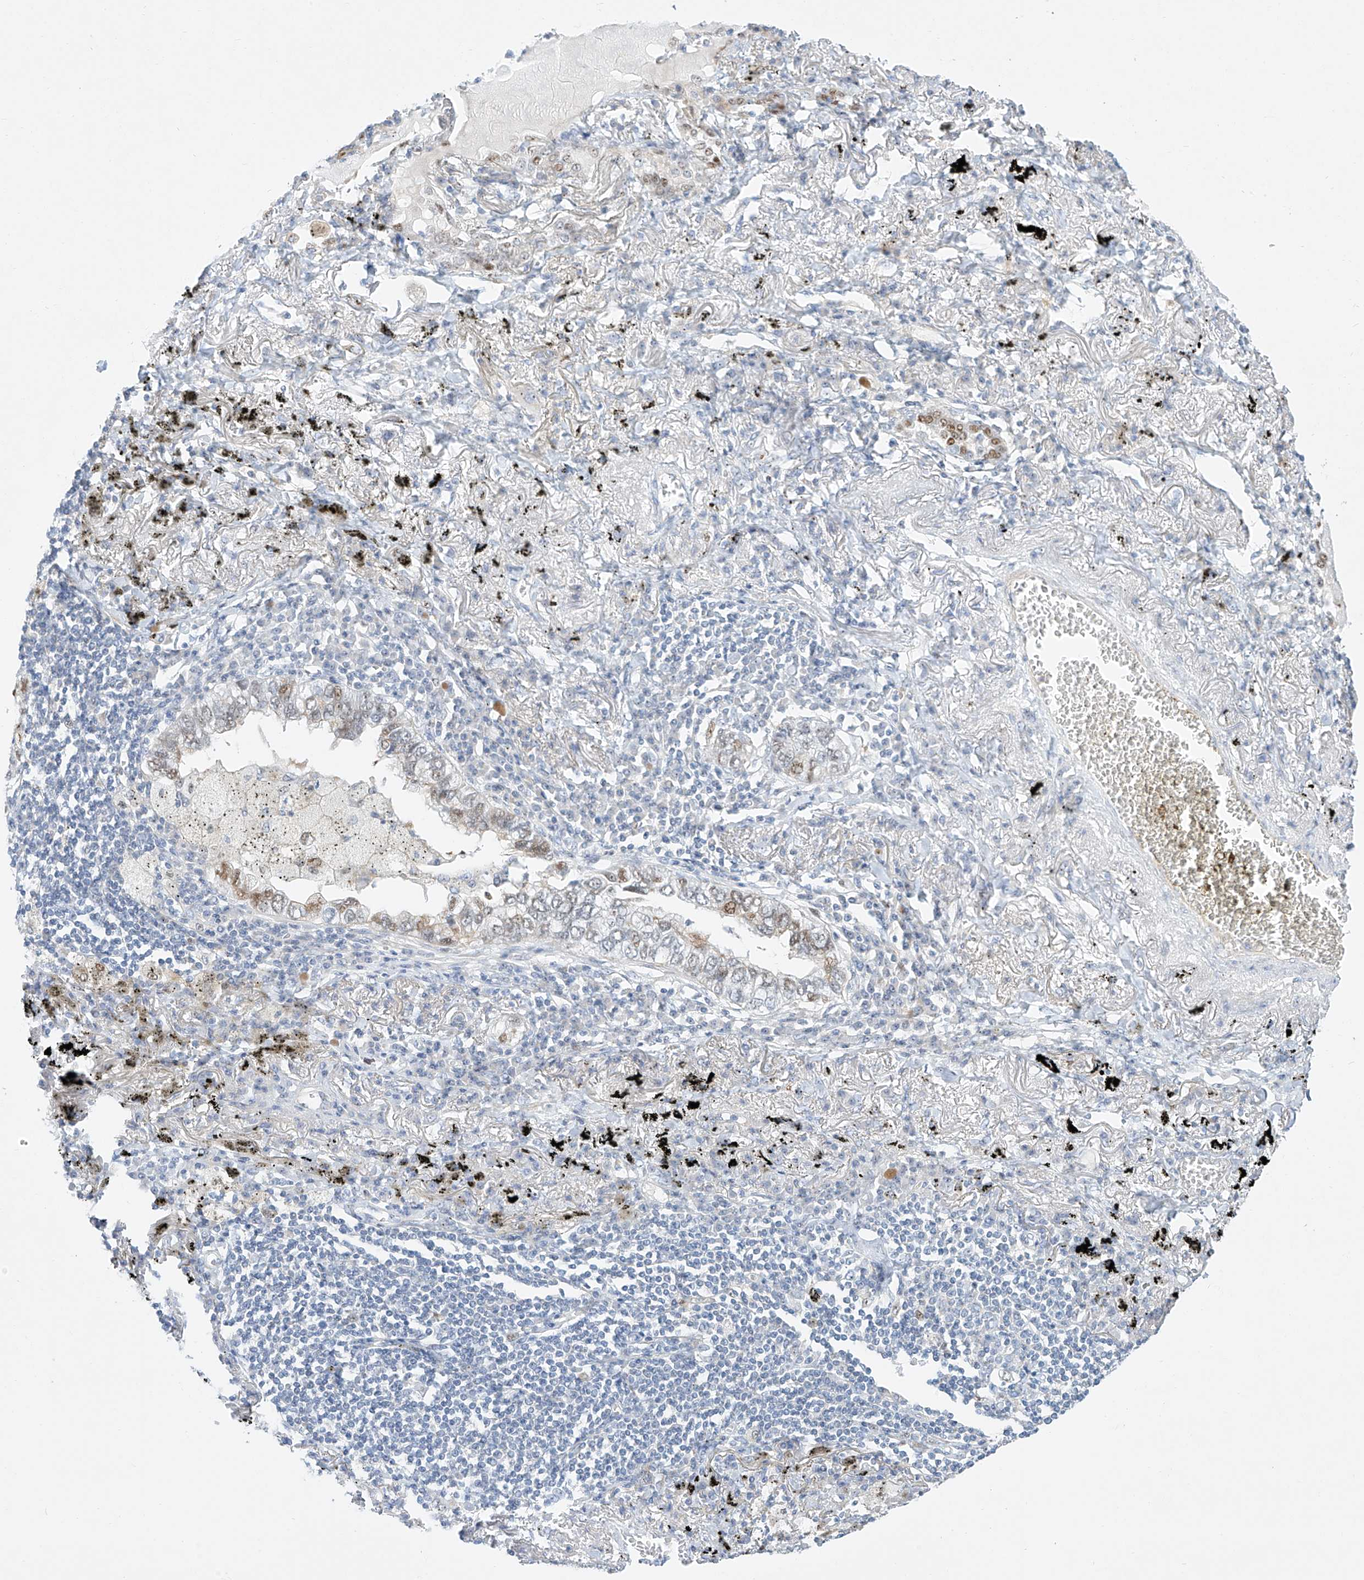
{"staining": {"intensity": "weak", "quantity": "25%-75%", "location": "nuclear"}, "tissue": "lung cancer", "cell_type": "Tumor cells", "image_type": "cancer", "snomed": [{"axis": "morphology", "description": "Adenocarcinoma, NOS"}, {"axis": "topography", "description": "Lung"}], "caption": "A brown stain shows weak nuclear positivity of a protein in human lung cancer tumor cells.", "gene": "SNU13", "patient": {"sex": "male", "age": 65}}